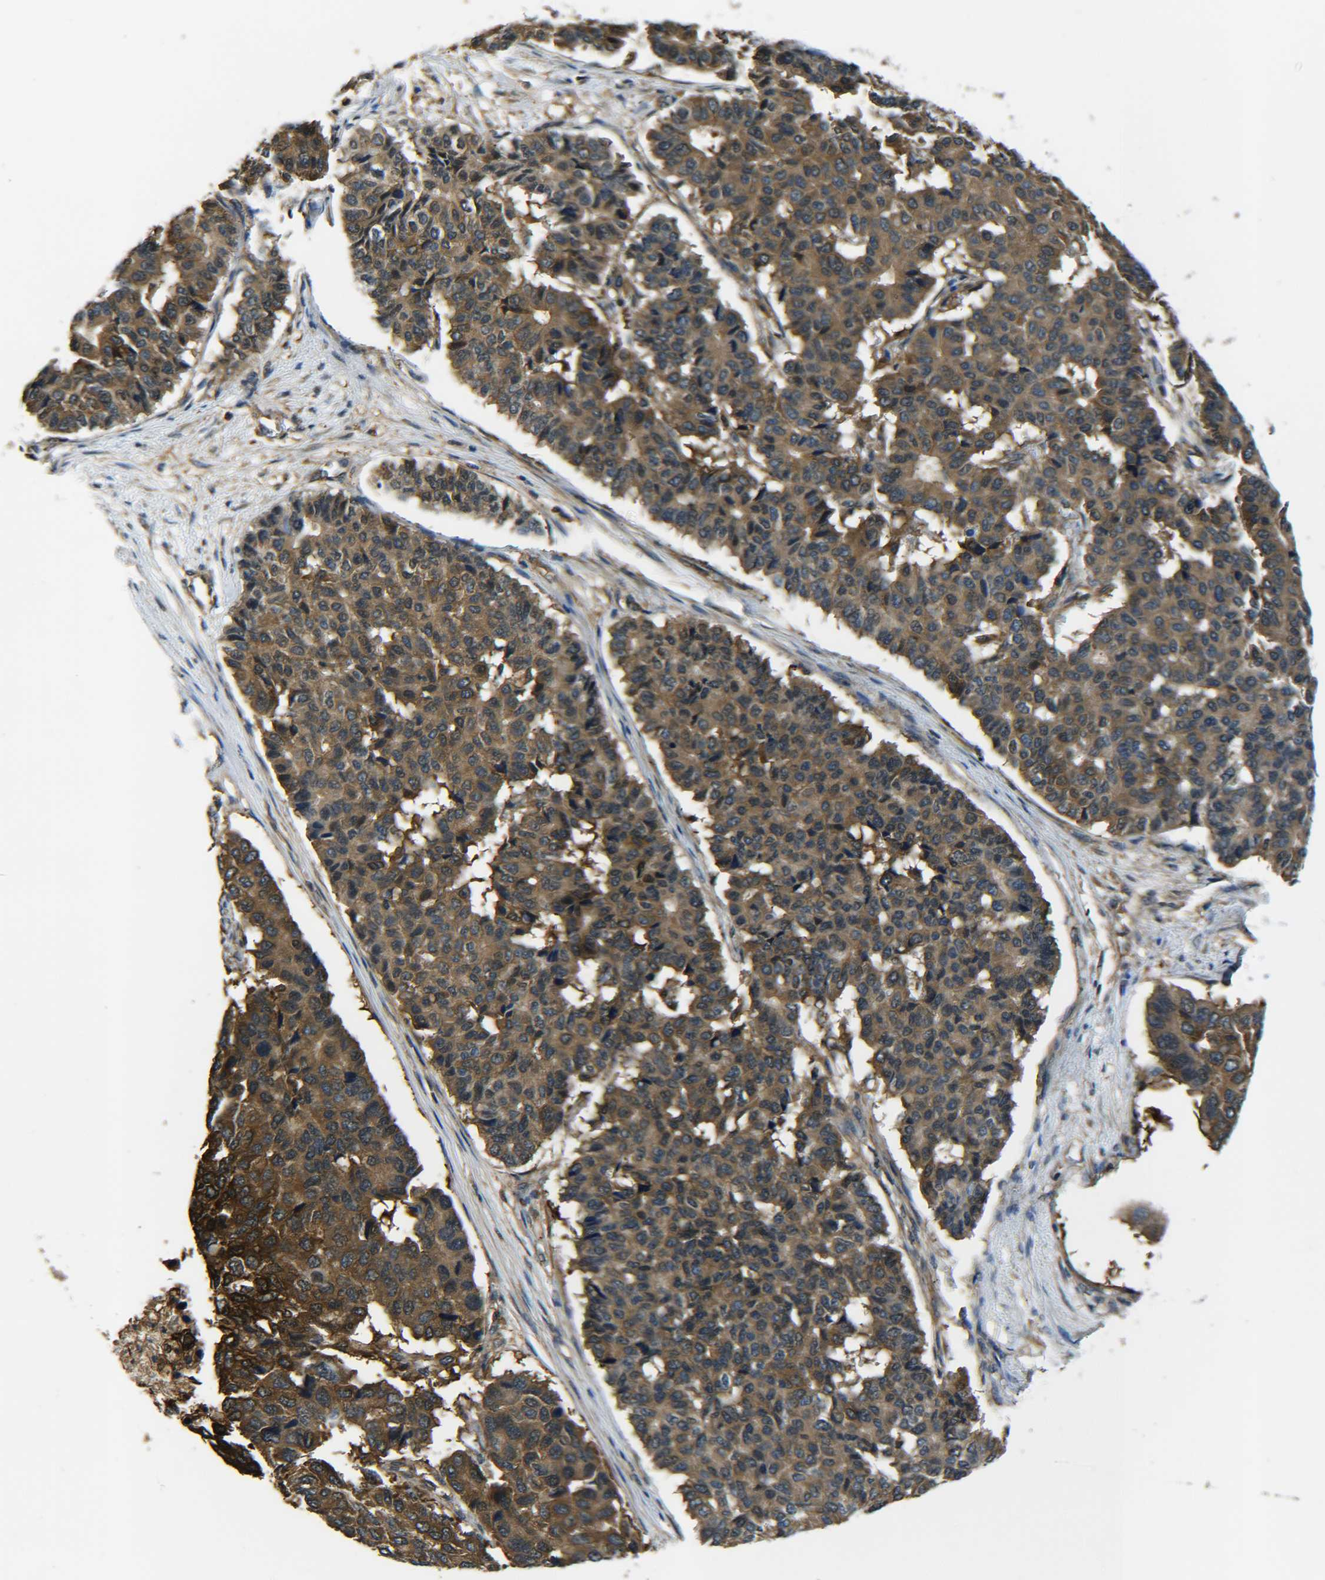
{"staining": {"intensity": "moderate", "quantity": ">75%", "location": "cytoplasmic/membranous"}, "tissue": "pancreatic cancer", "cell_type": "Tumor cells", "image_type": "cancer", "snomed": [{"axis": "morphology", "description": "Adenocarcinoma, NOS"}, {"axis": "topography", "description": "Pancreas"}], "caption": "A photomicrograph showing moderate cytoplasmic/membranous expression in approximately >75% of tumor cells in pancreatic adenocarcinoma, as visualized by brown immunohistochemical staining.", "gene": "PREB", "patient": {"sex": "male", "age": 50}}